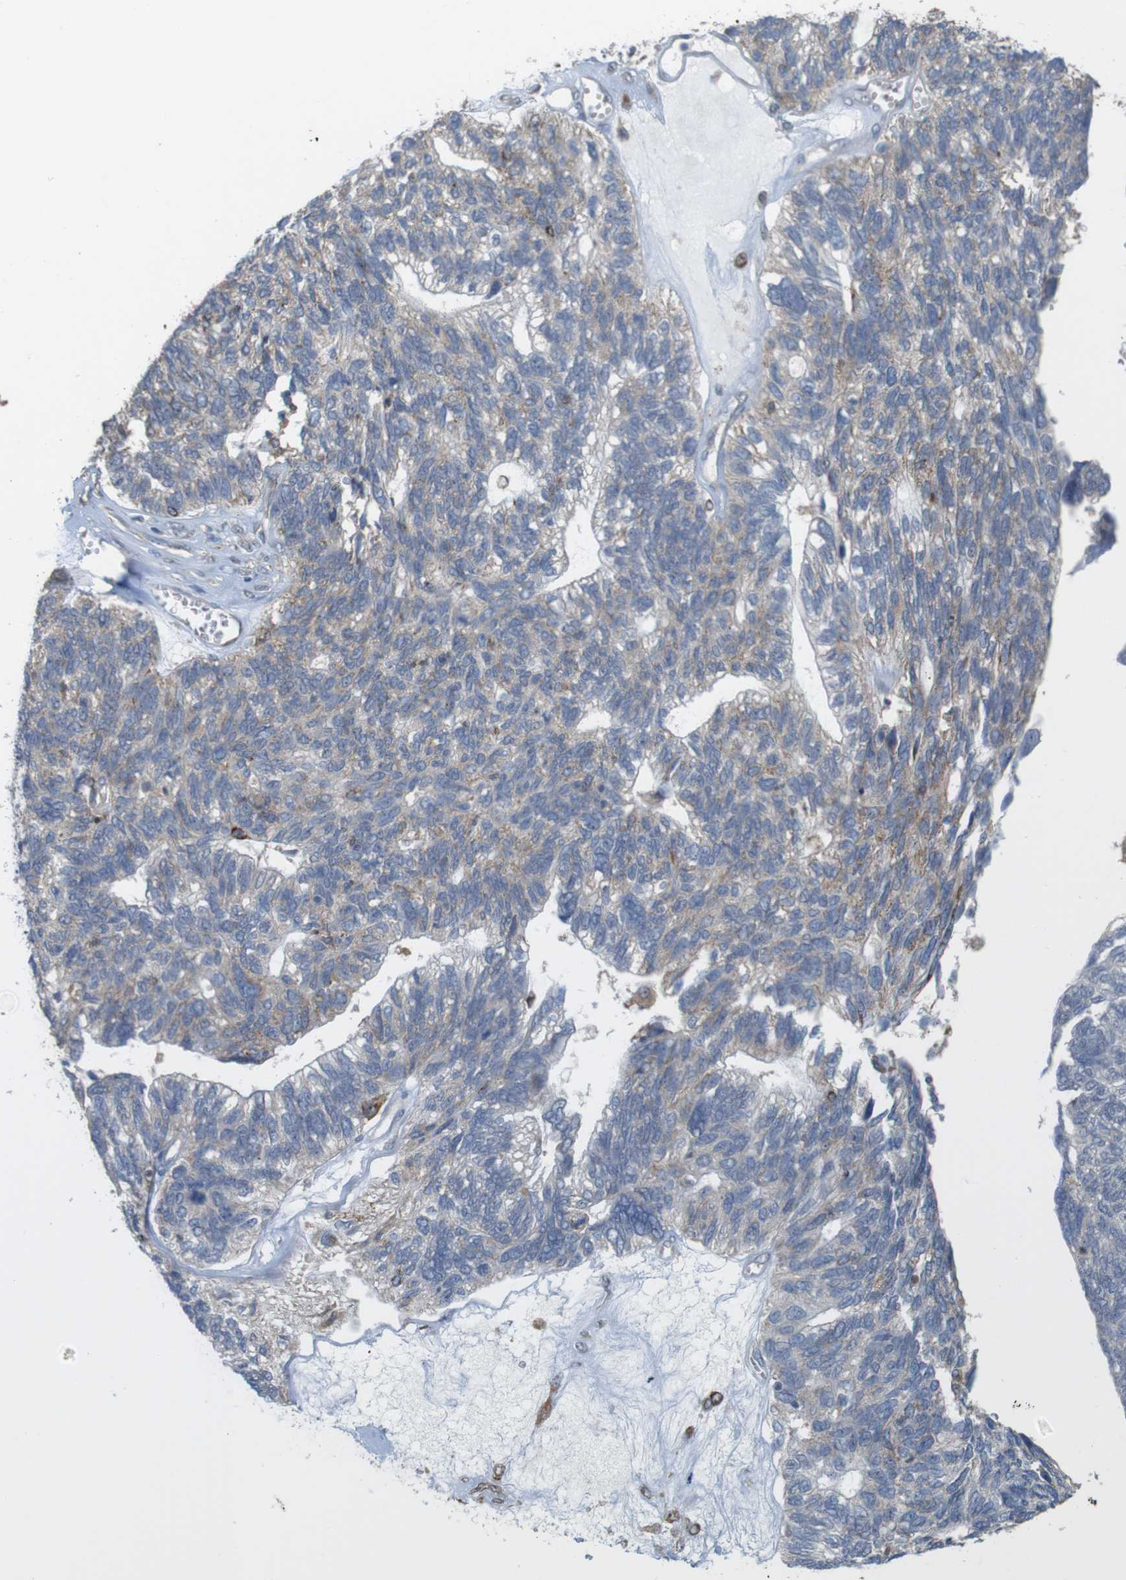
{"staining": {"intensity": "weak", "quantity": ">75%", "location": "cytoplasmic/membranous"}, "tissue": "ovarian cancer", "cell_type": "Tumor cells", "image_type": "cancer", "snomed": [{"axis": "morphology", "description": "Cystadenocarcinoma, serous, NOS"}, {"axis": "topography", "description": "Ovary"}], "caption": "The immunohistochemical stain highlights weak cytoplasmic/membranous positivity in tumor cells of serous cystadenocarcinoma (ovarian) tissue.", "gene": "PTPRR", "patient": {"sex": "female", "age": 79}}